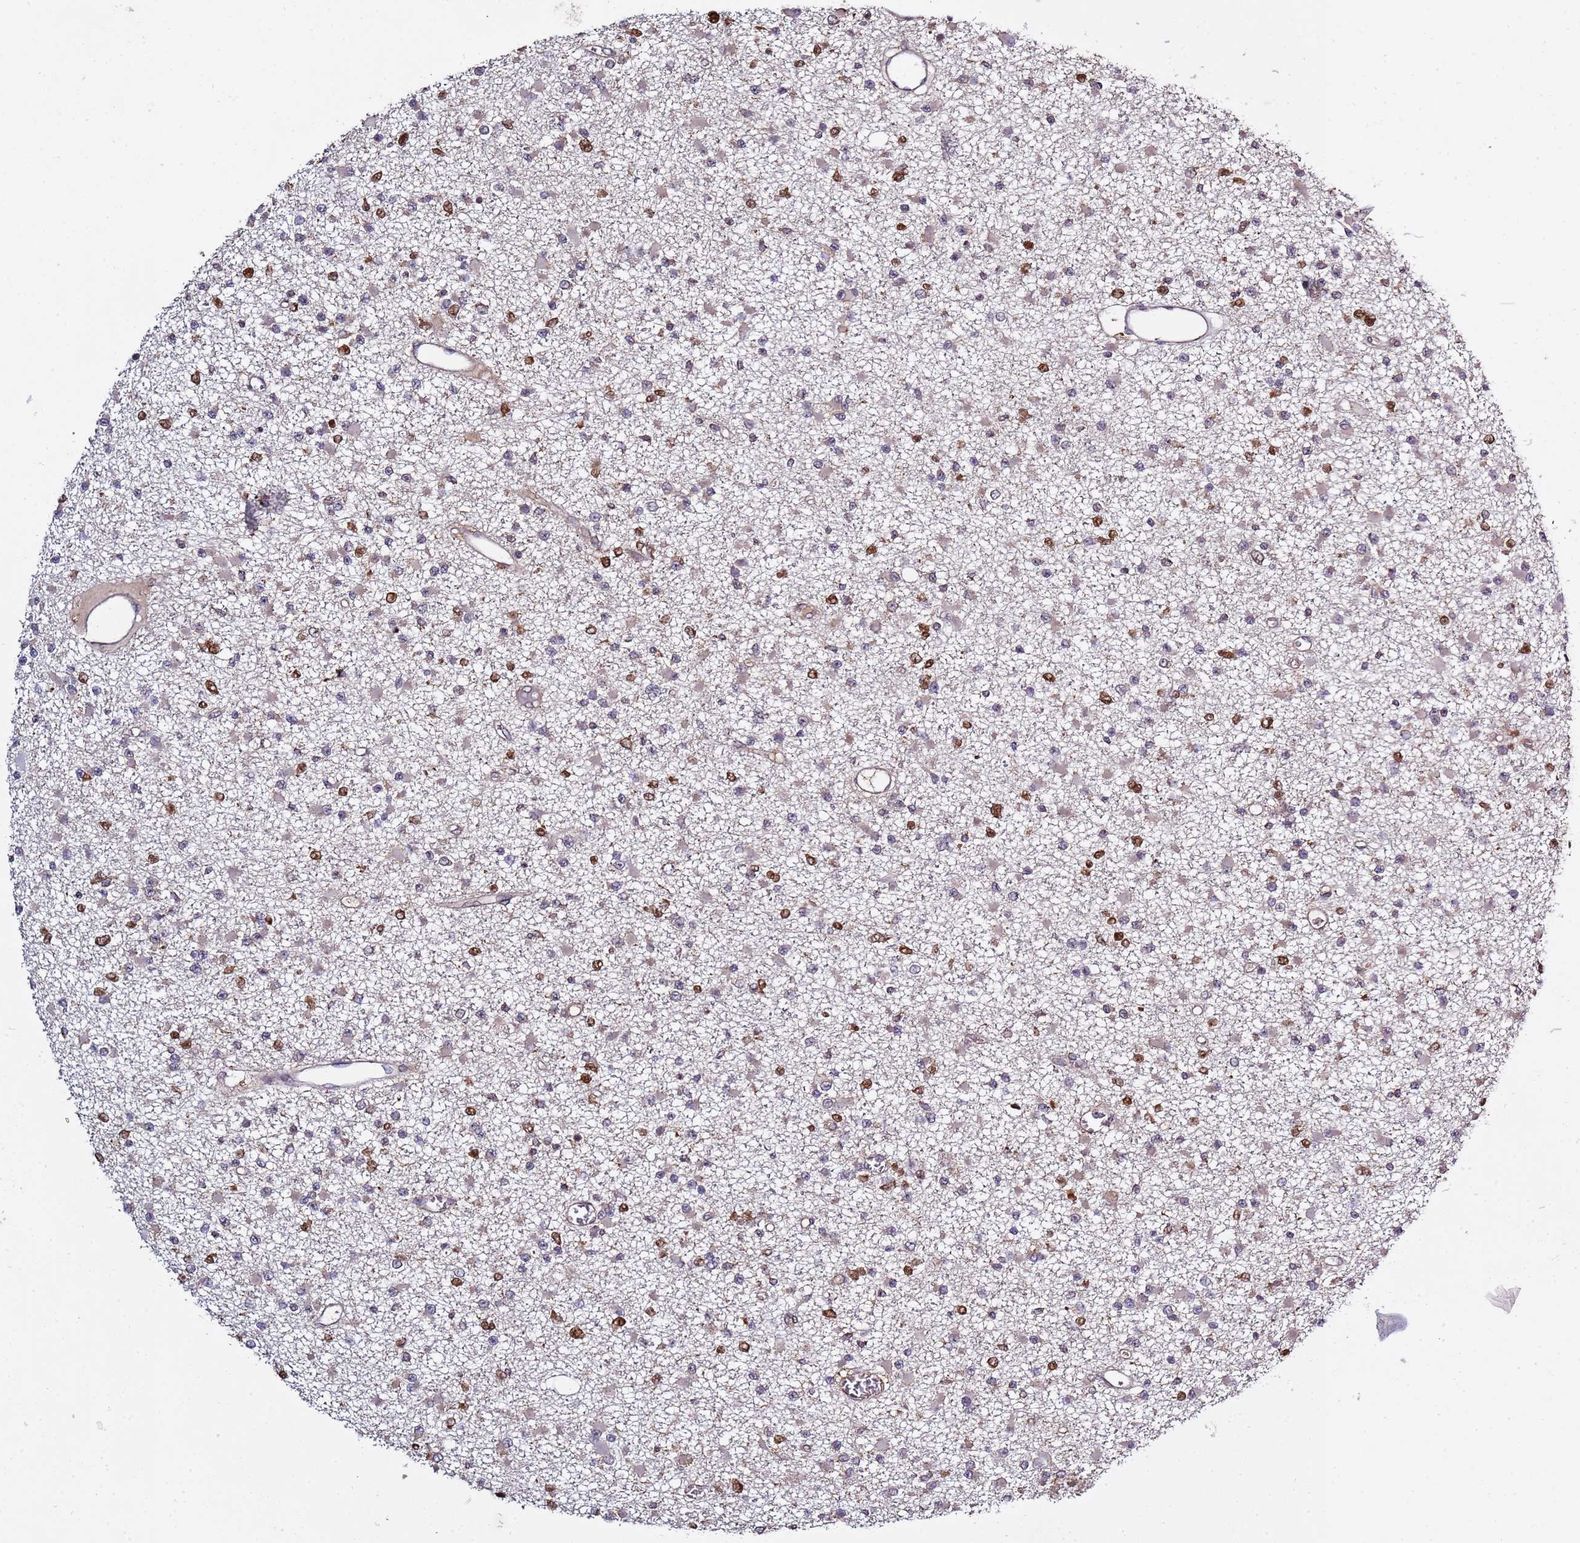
{"staining": {"intensity": "moderate", "quantity": "25%-75%", "location": "nuclear"}, "tissue": "glioma", "cell_type": "Tumor cells", "image_type": "cancer", "snomed": [{"axis": "morphology", "description": "Glioma, malignant, Low grade"}, {"axis": "topography", "description": "Brain"}], "caption": "Human malignant glioma (low-grade) stained with a protein marker displays moderate staining in tumor cells.", "gene": "RCOR2", "patient": {"sex": "female", "age": 22}}